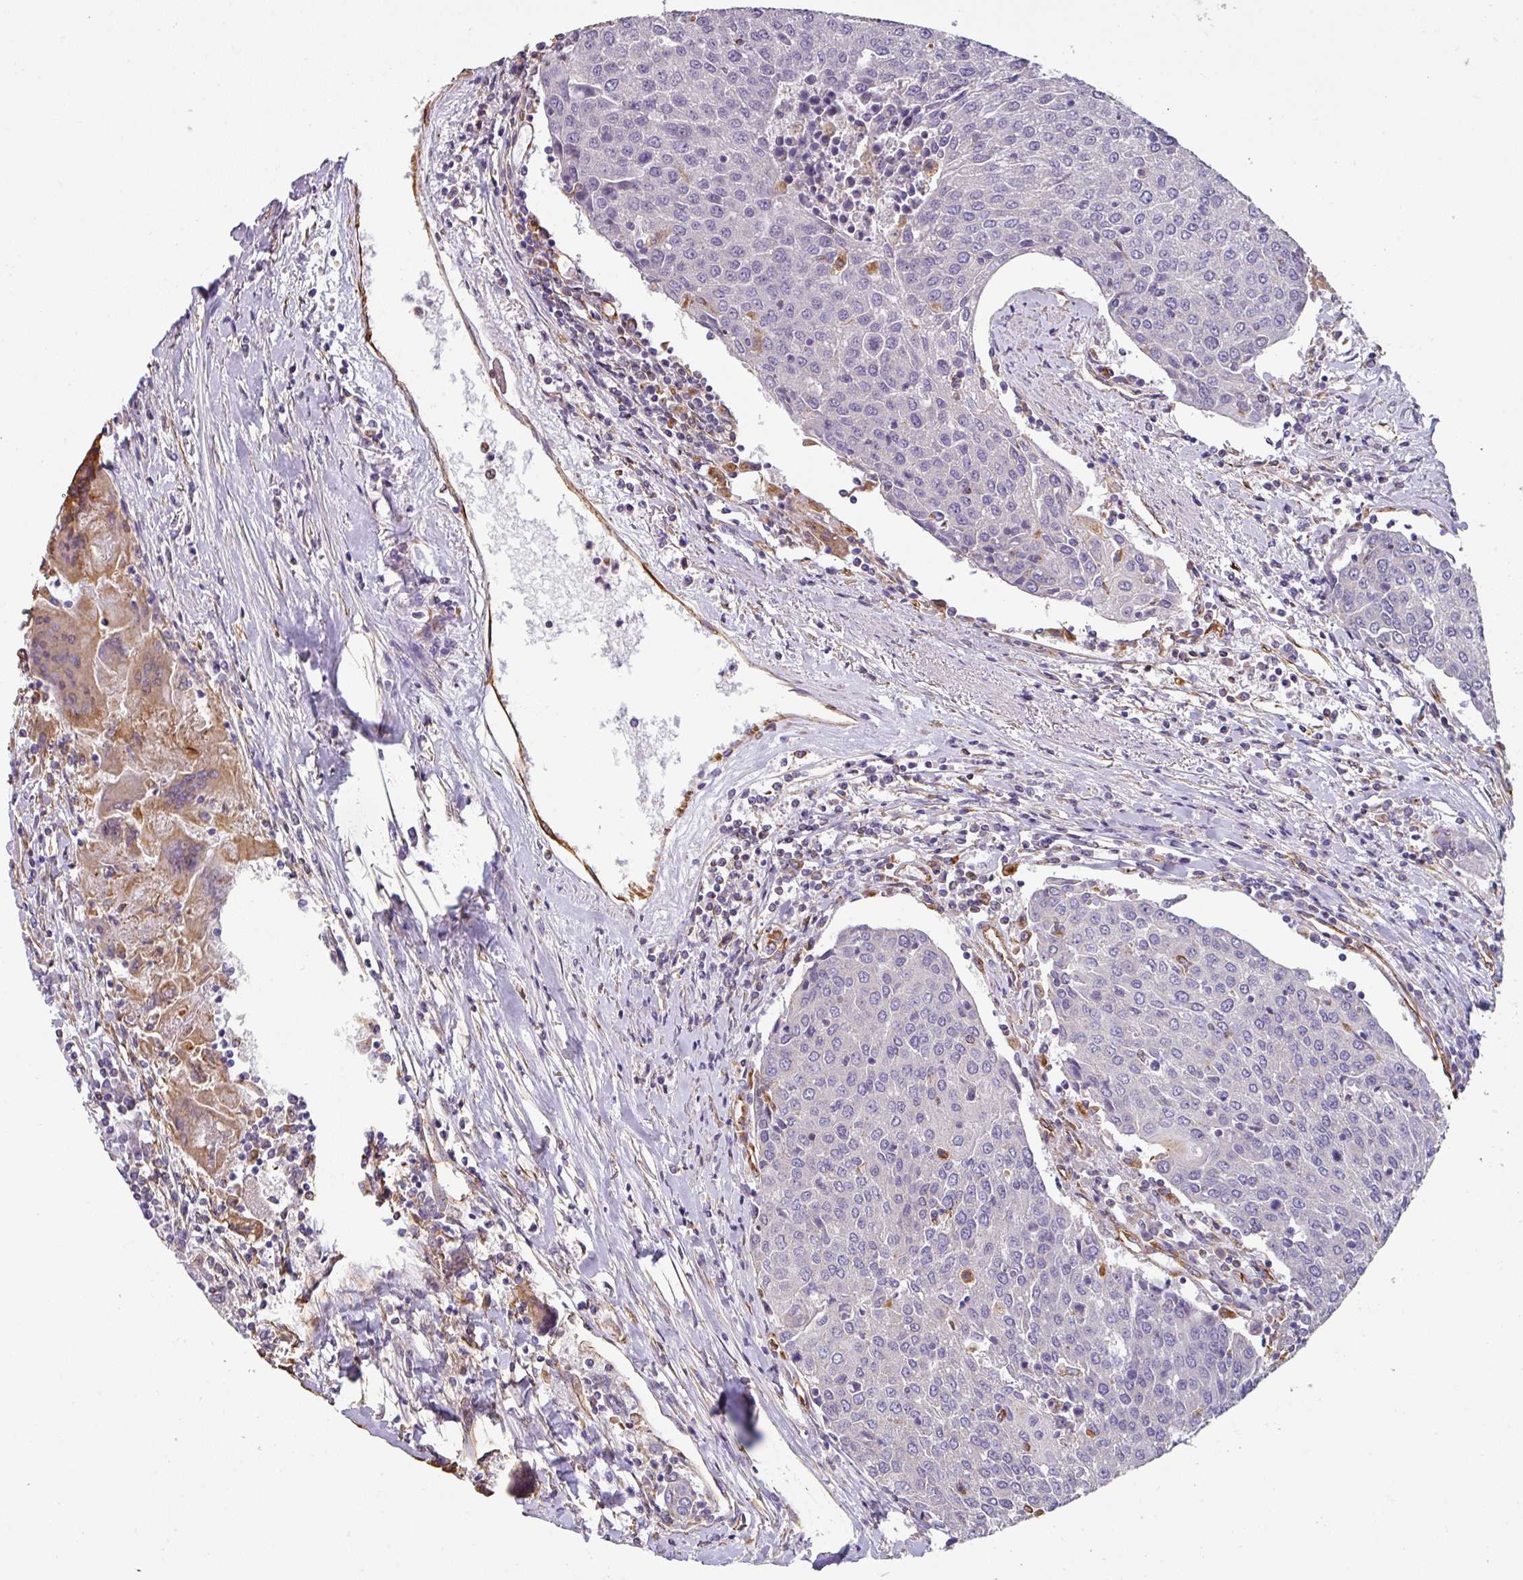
{"staining": {"intensity": "weak", "quantity": "<25%", "location": "cytoplasmic/membranous"}, "tissue": "urothelial cancer", "cell_type": "Tumor cells", "image_type": "cancer", "snomed": [{"axis": "morphology", "description": "Urothelial carcinoma, High grade"}, {"axis": "topography", "description": "Urinary bladder"}], "caption": "There is no significant positivity in tumor cells of urothelial cancer.", "gene": "ZNF280C", "patient": {"sex": "female", "age": 85}}